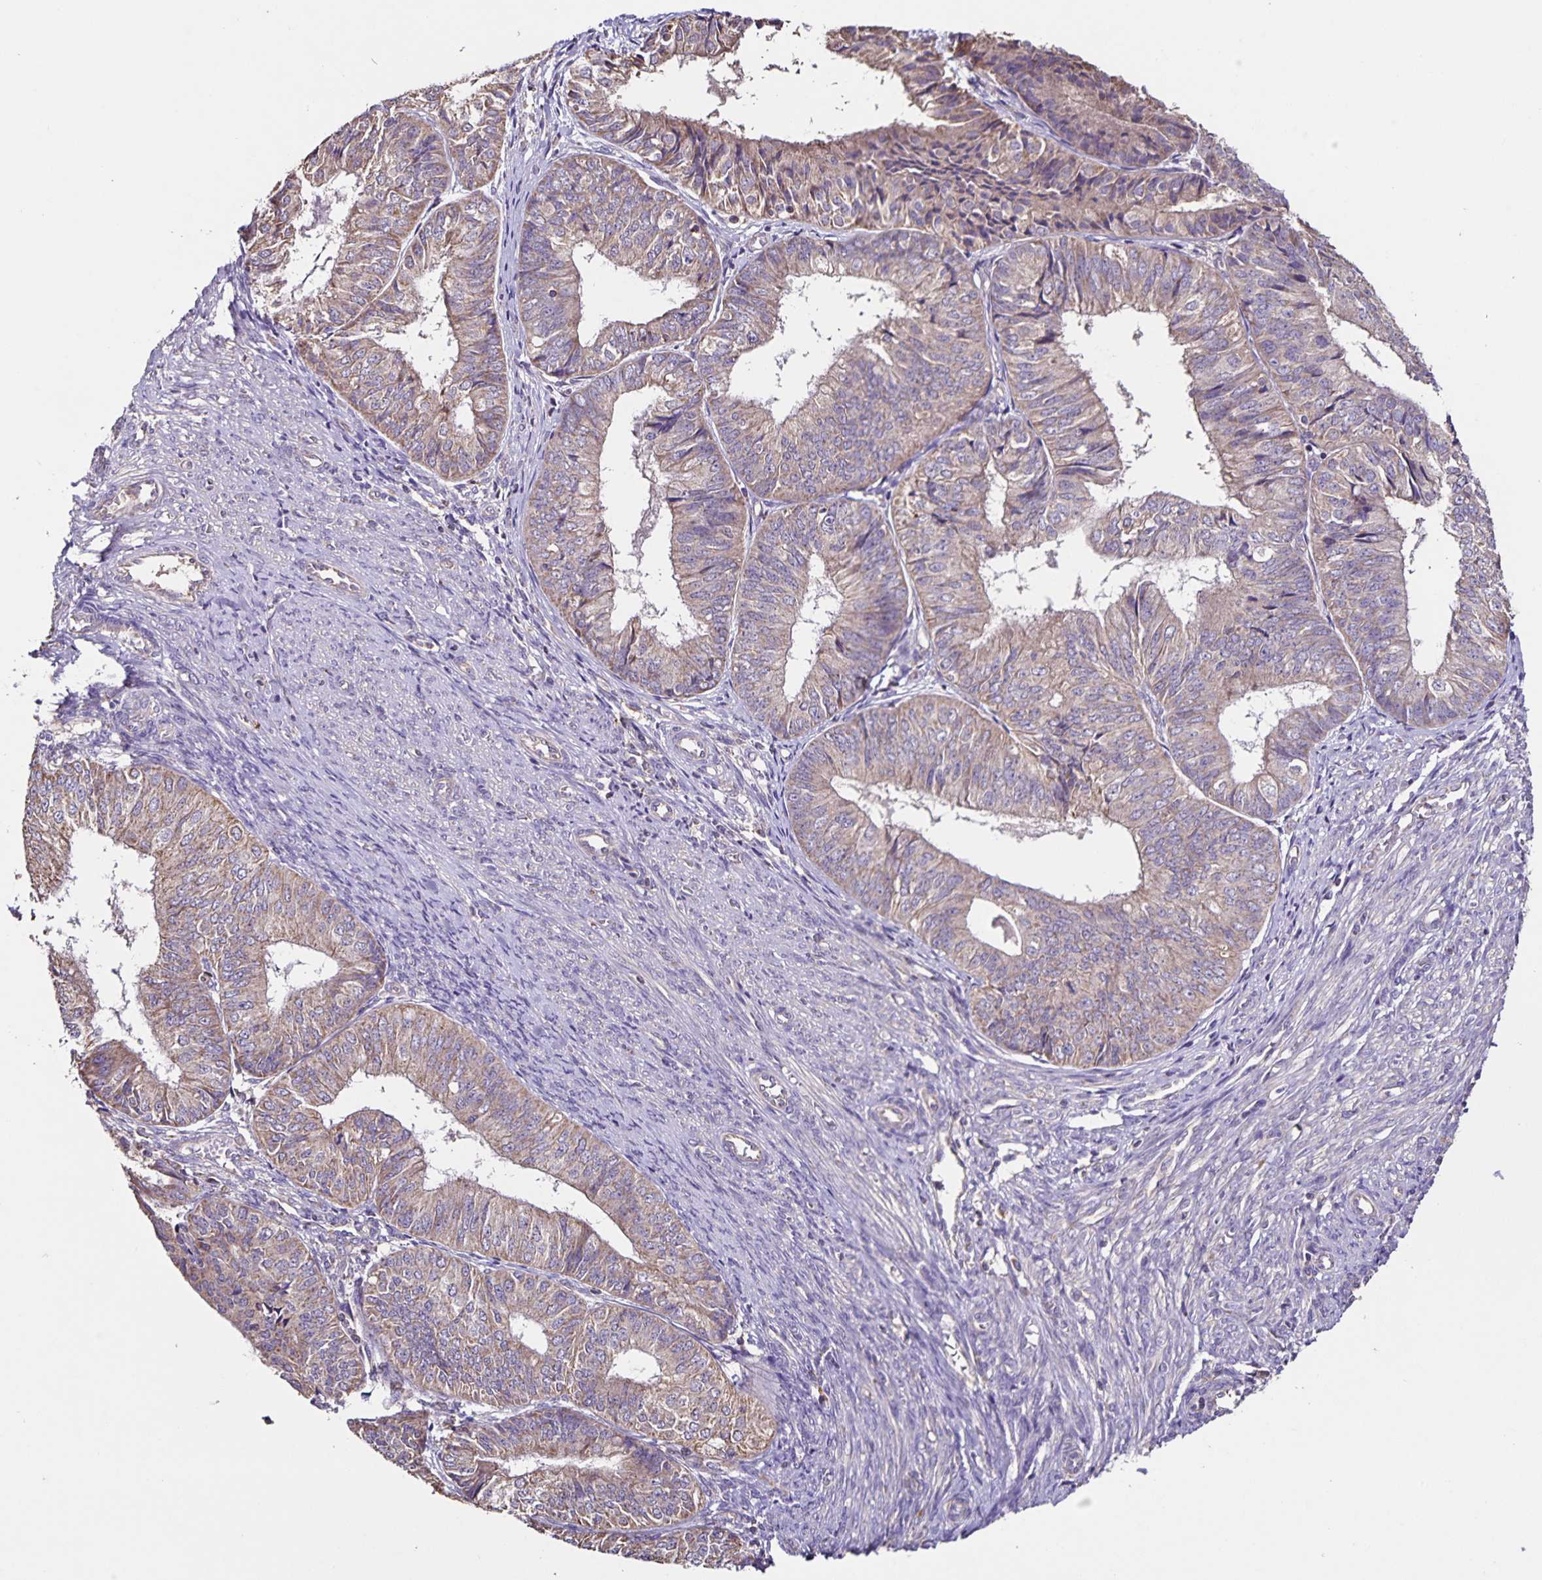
{"staining": {"intensity": "weak", "quantity": "25%-75%", "location": "cytoplasmic/membranous"}, "tissue": "endometrial cancer", "cell_type": "Tumor cells", "image_type": "cancer", "snomed": [{"axis": "morphology", "description": "Adenocarcinoma, NOS"}, {"axis": "topography", "description": "Endometrium"}], "caption": "Immunohistochemical staining of human adenocarcinoma (endometrial) exhibits low levels of weak cytoplasmic/membranous positivity in about 25%-75% of tumor cells.", "gene": "MAN1A1", "patient": {"sex": "female", "age": 58}}